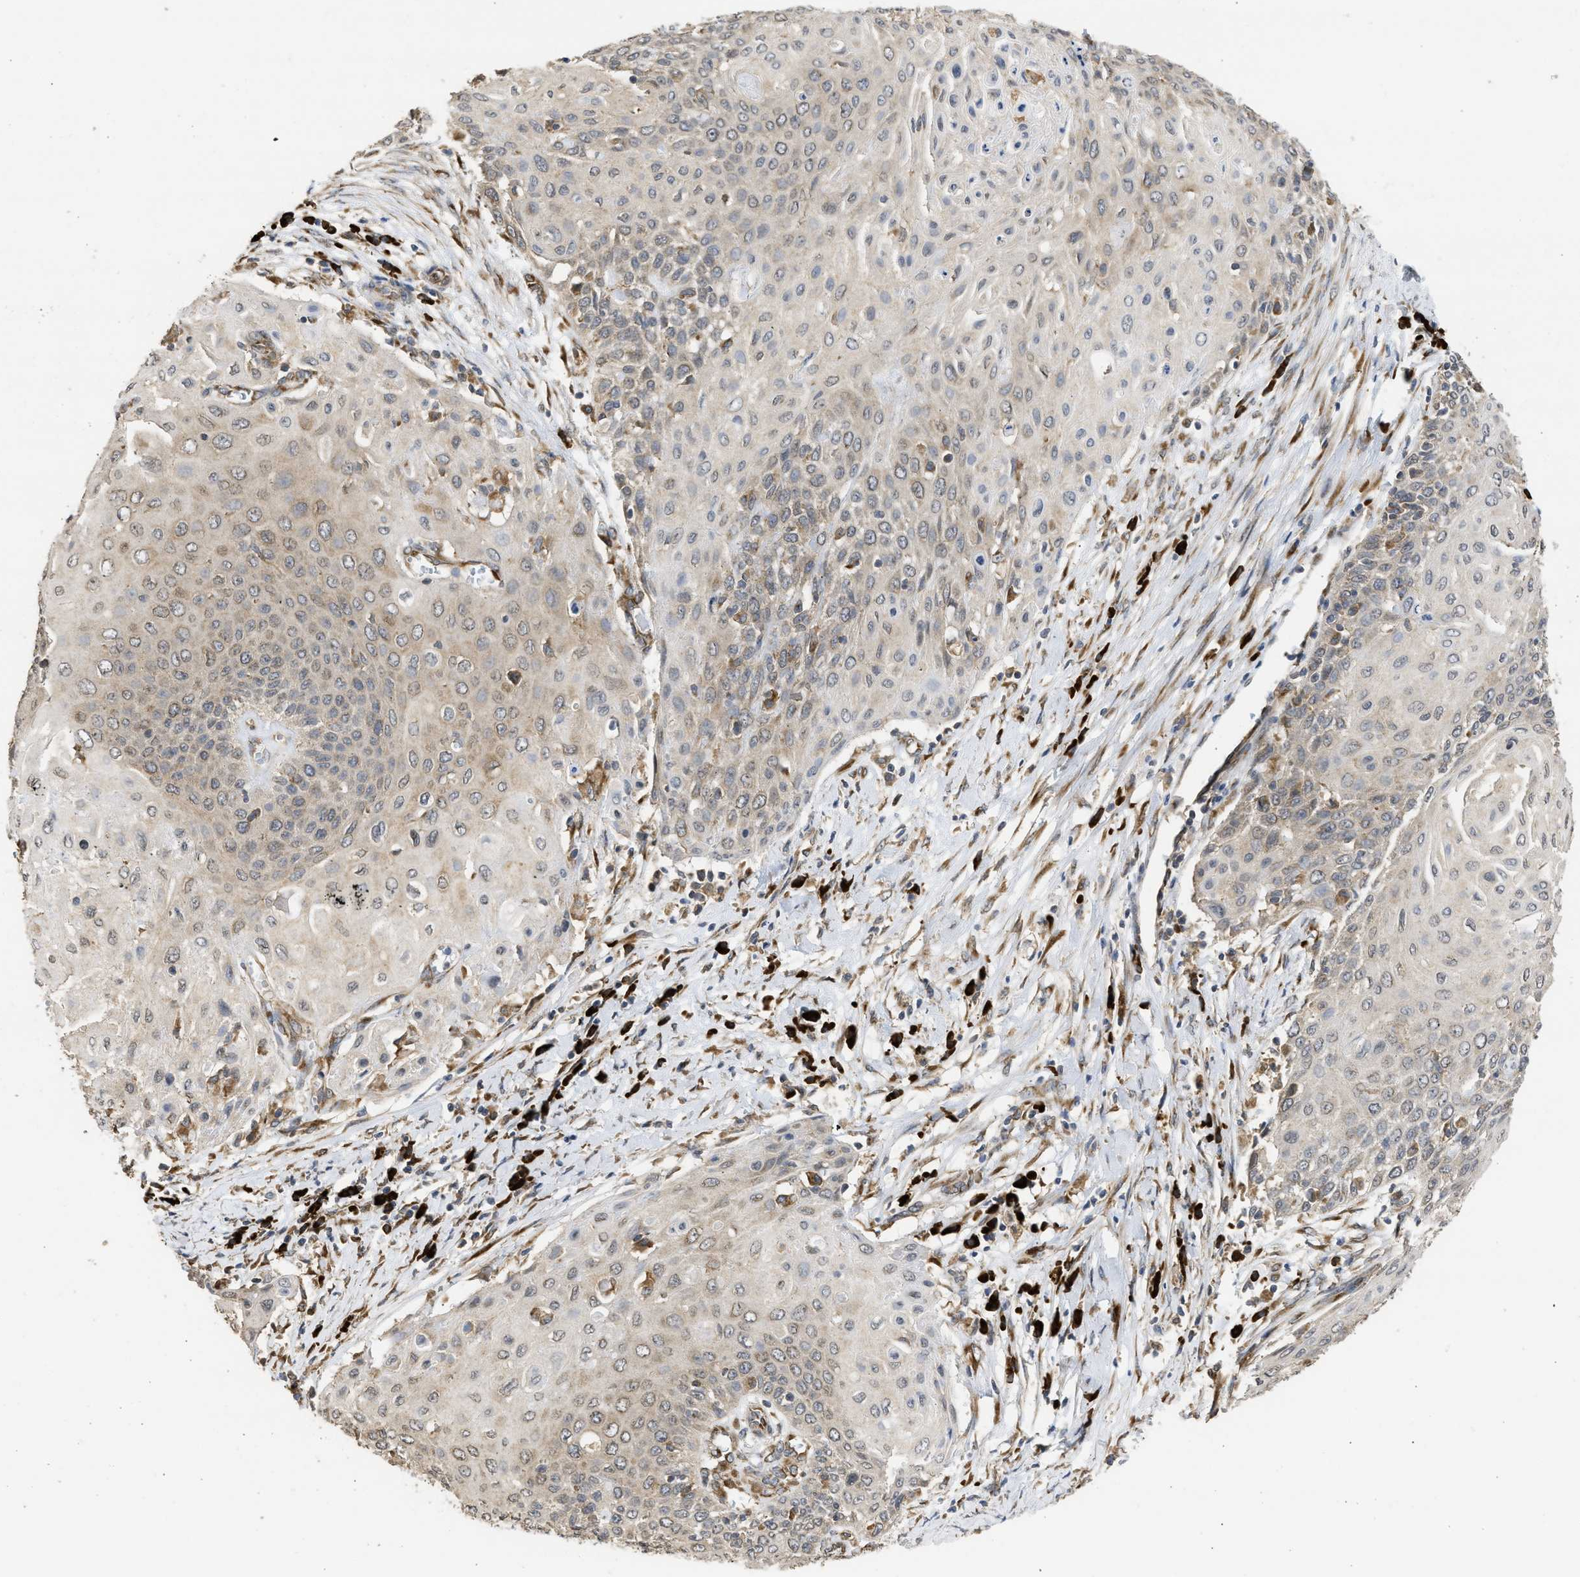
{"staining": {"intensity": "moderate", "quantity": "<25%", "location": "cytoplasmic/membranous,nuclear"}, "tissue": "cervical cancer", "cell_type": "Tumor cells", "image_type": "cancer", "snomed": [{"axis": "morphology", "description": "Squamous cell carcinoma, NOS"}, {"axis": "topography", "description": "Cervix"}], "caption": "DAB immunohistochemical staining of human cervical cancer exhibits moderate cytoplasmic/membranous and nuclear protein positivity in about <25% of tumor cells.", "gene": "DNAJC1", "patient": {"sex": "female", "age": 39}}